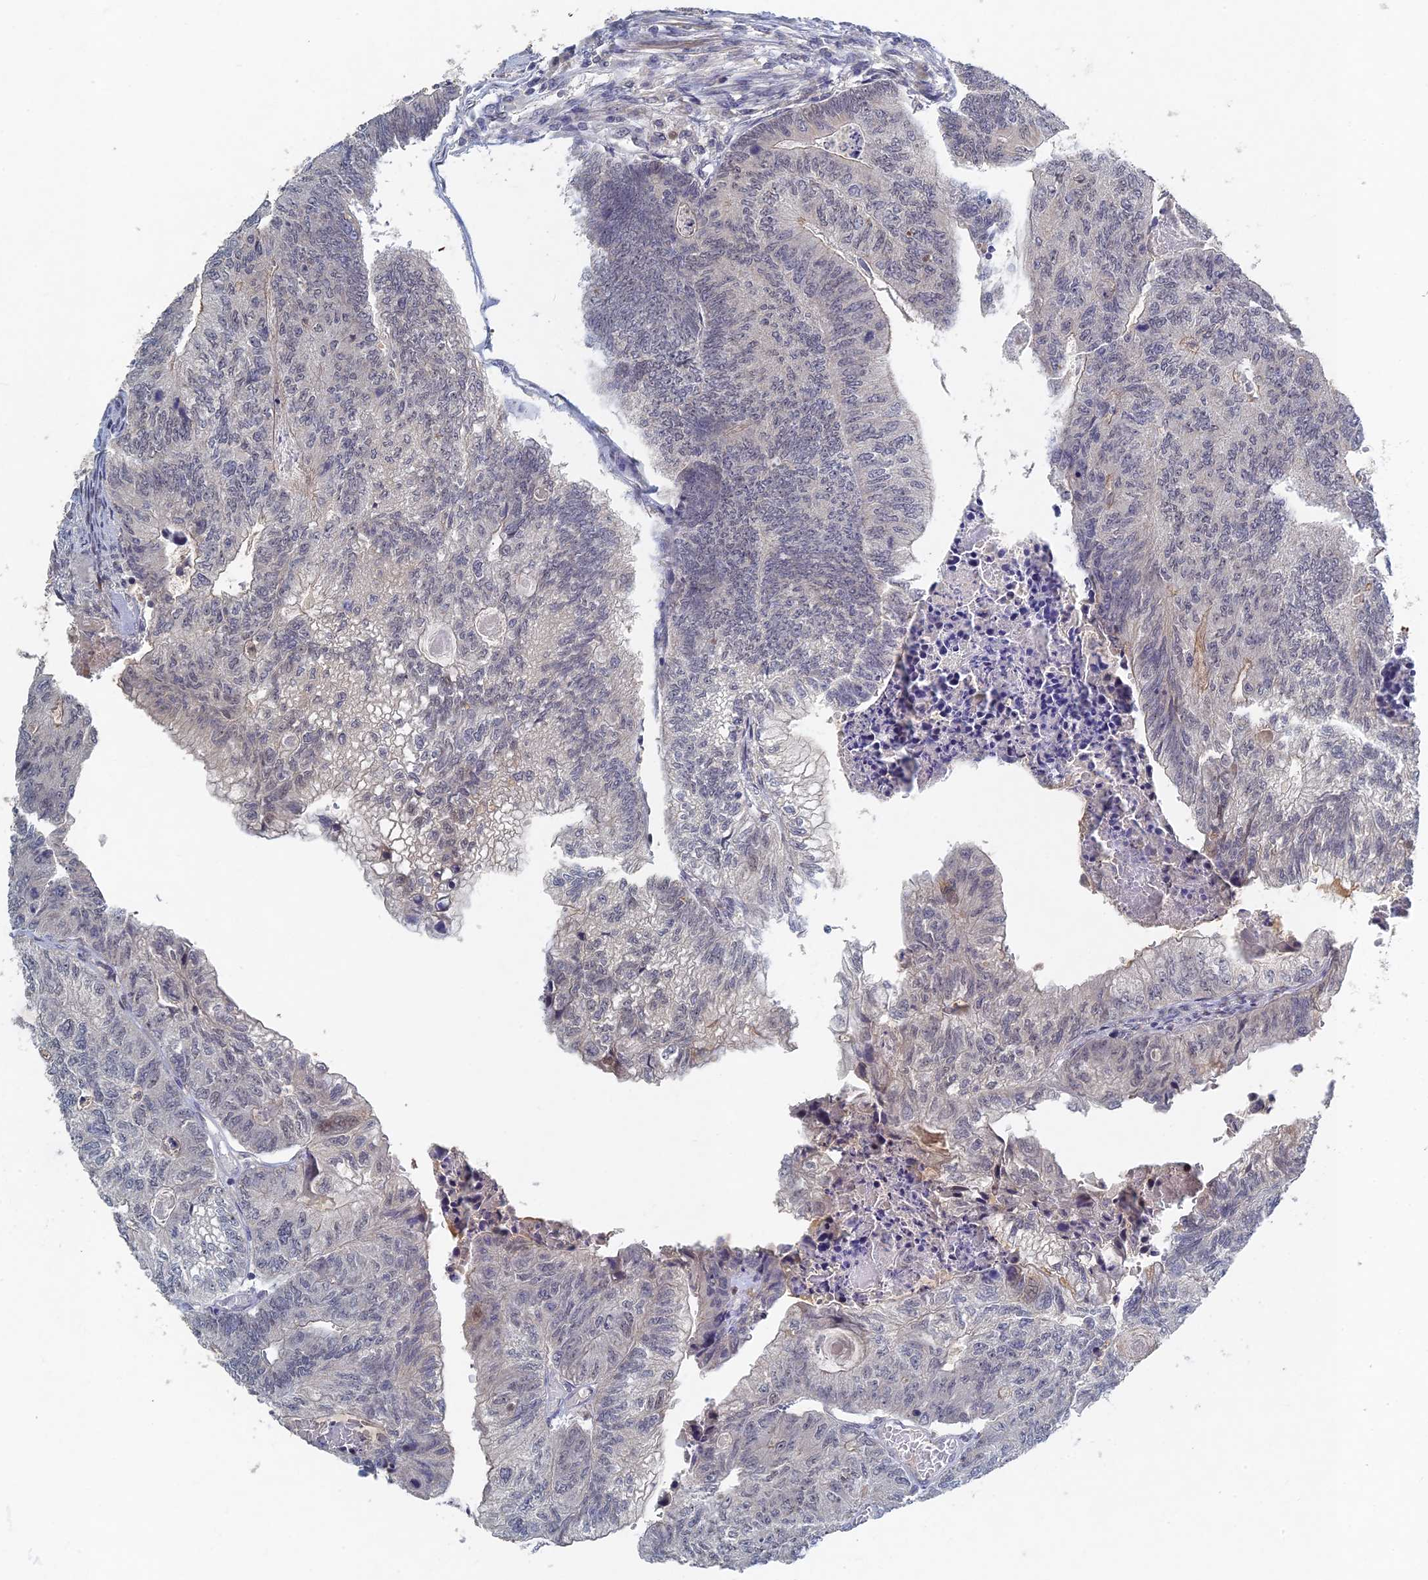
{"staining": {"intensity": "negative", "quantity": "none", "location": "none"}, "tissue": "colorectal cancer", "cell_type": "Tumor cells", "image_type": "cancer", "snomed": [{"axis": "morphology", "description": "Adenocarcinoma, NOS"}, {"axis": "topography", "description": "Colon"}], "caption": "Colorectal adenocarcinoma was stained to show a protein in brown. There is no significant positivity in tumor cells. The staining is performed using DAB (3,3'-diaminobenzidine) brown chromogen with nuclei counter-stained in using hematoxylin.", "gene": "GNA15", "patient": {"sex": "female", "age": 67}}